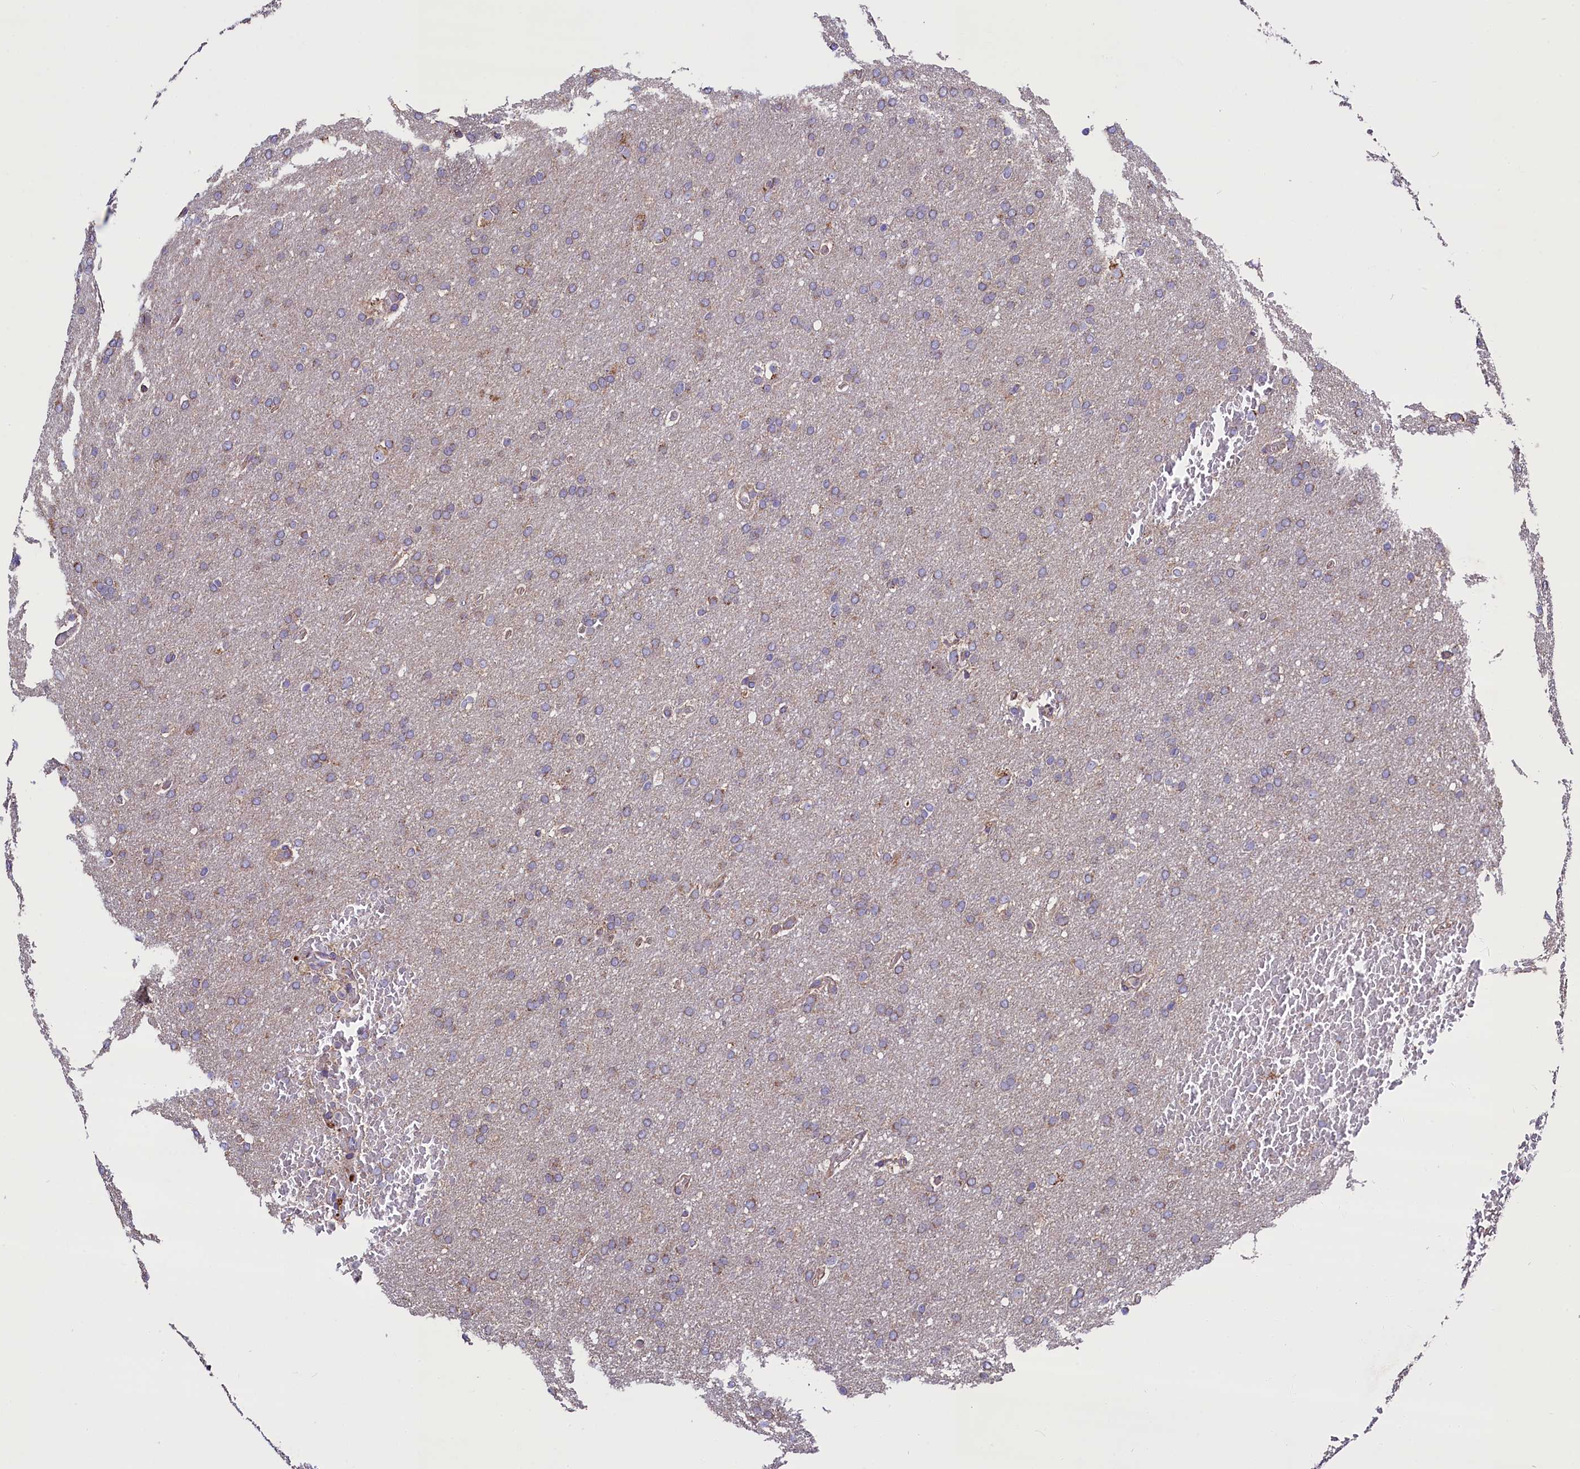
{"staining": {"intensity": "weak", "quantity": "<25%", "location": "cytoplasmic/membranous"}, "tissue": "glioma", "cell_type": "Tumor cells", "image_type": "cancer", "snomed": [{"axis": "morphology", "description": "Glioma, malignant, High grade"}, {"axis": "topography", "description": "Cerebral cortex"}], "caption": "IHC histopathology image of human malignant high-grade glioma stained for a protein (brown), which shows no staining in tumor cells.", "gene": "ZSWIM1", "patient": {"sex": "female", "age": 36}}